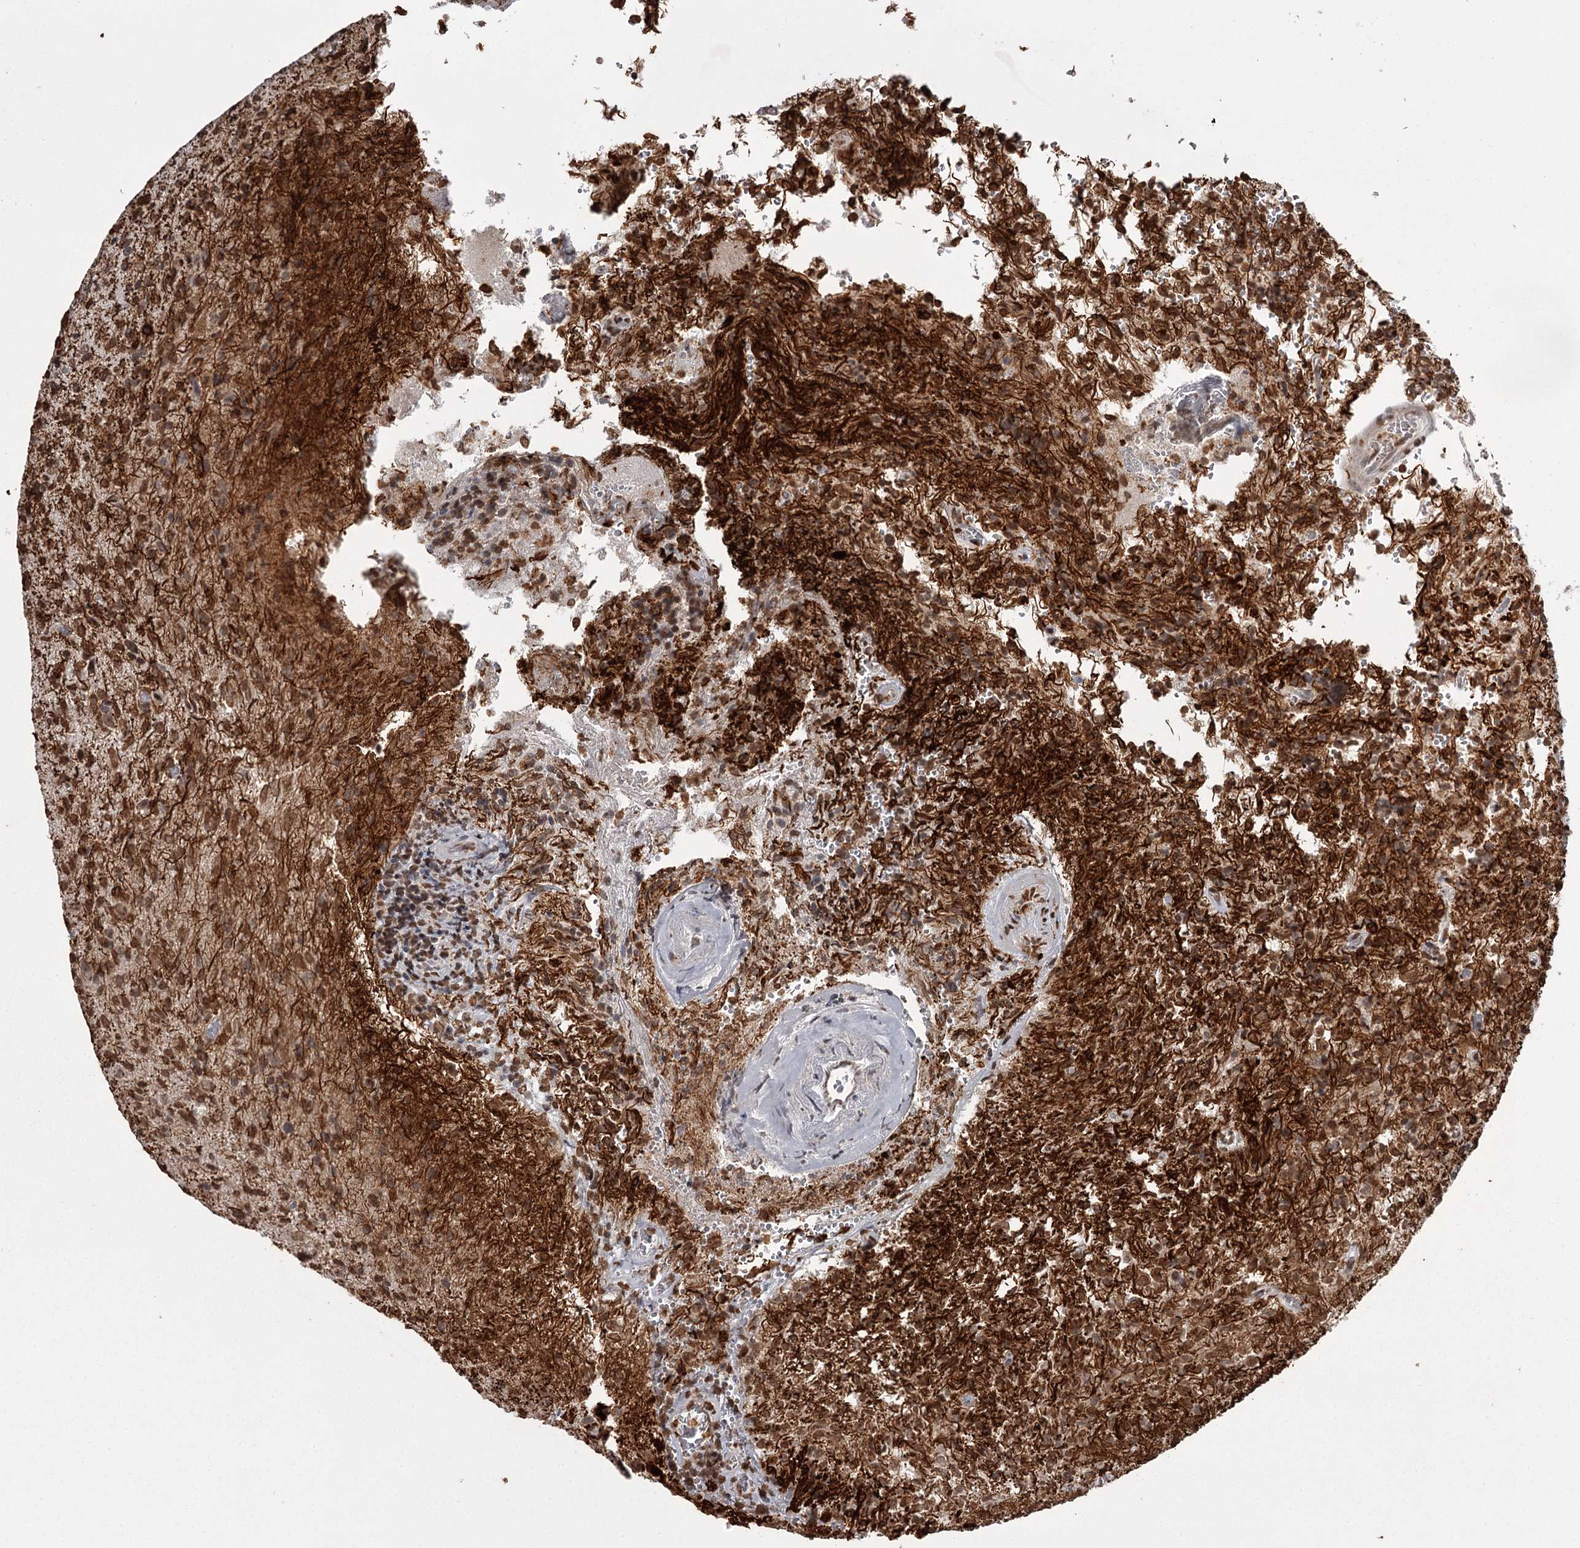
{"staining": {"intensity": "strong", "quantity": ">75%", "location": "nuclear"}, "tissue": "glioma", "cell_type": "Tumor cells", "image_type": "cancer", "snomed": [{"axis": "morphology", "description": "Glioma, malignant, High grade"}, {"axis": "topography", "description": "Brain"}], "caption": "The histopathology image shows a brown stain indicating the presence of a protein in the nuclear of tumor cells in glioma.", "gene": "THYN1", "patient": {"sex": "female", "age": 57}}